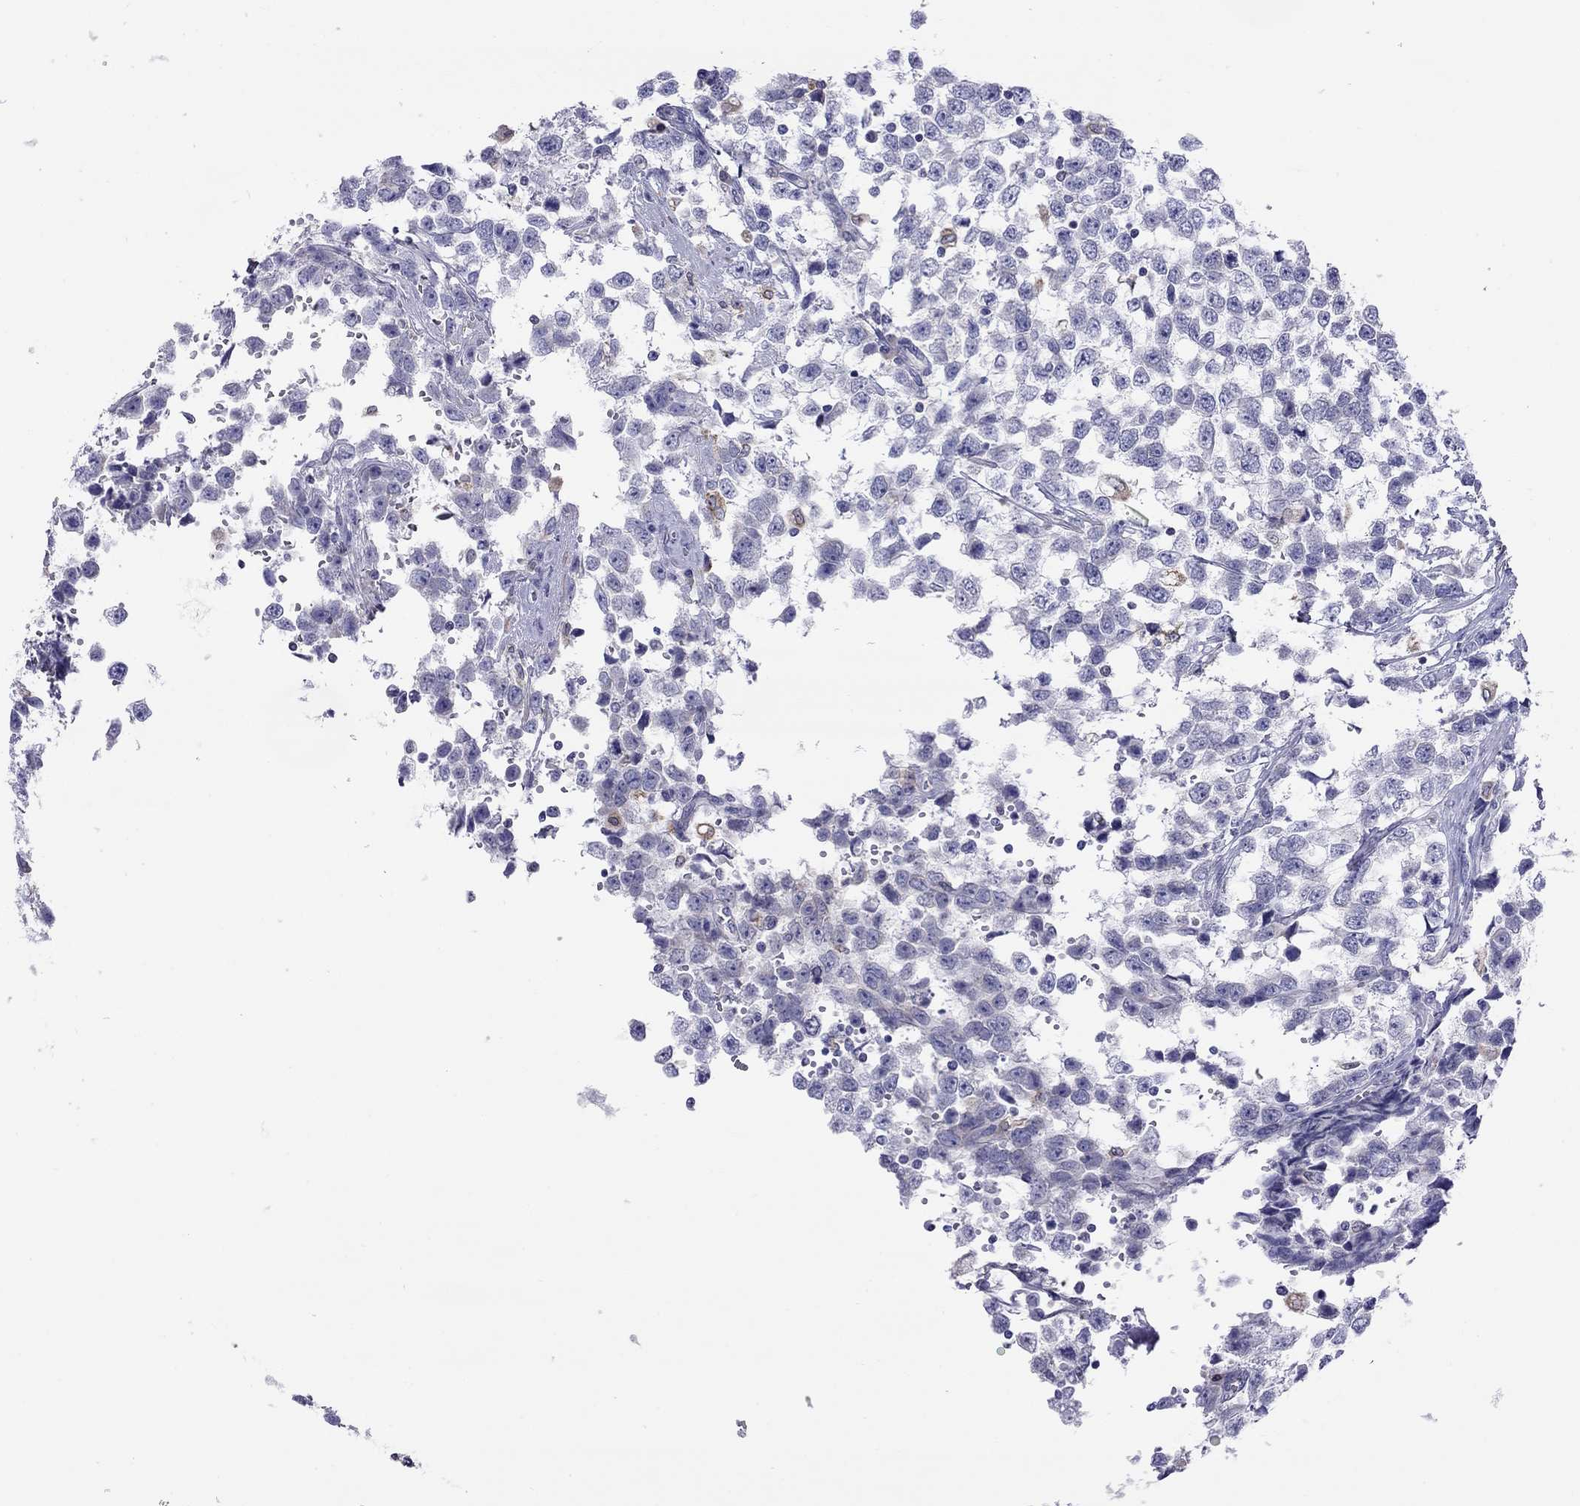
{"staining": {"intensity": "negative", "quantity": "none", "location": "none"}, "tissue": "testis cancer", "cell_type": "Tumor cells", "image_type": "cancer", "snomed": [{"axis": "morphology", "description": "Seminoma, NOS"}, {"axis": "topography", "description": "Testis"}], "caption": "Immunohistochemical staining of human testis cancer (seminoma) shows no significant expression in tumor cells. (DAB (3,3'-diaminobenzidine) IHC, high magnification).", "gene": "SLC46A2", "patient": {"sex": "male", "age": 34}}